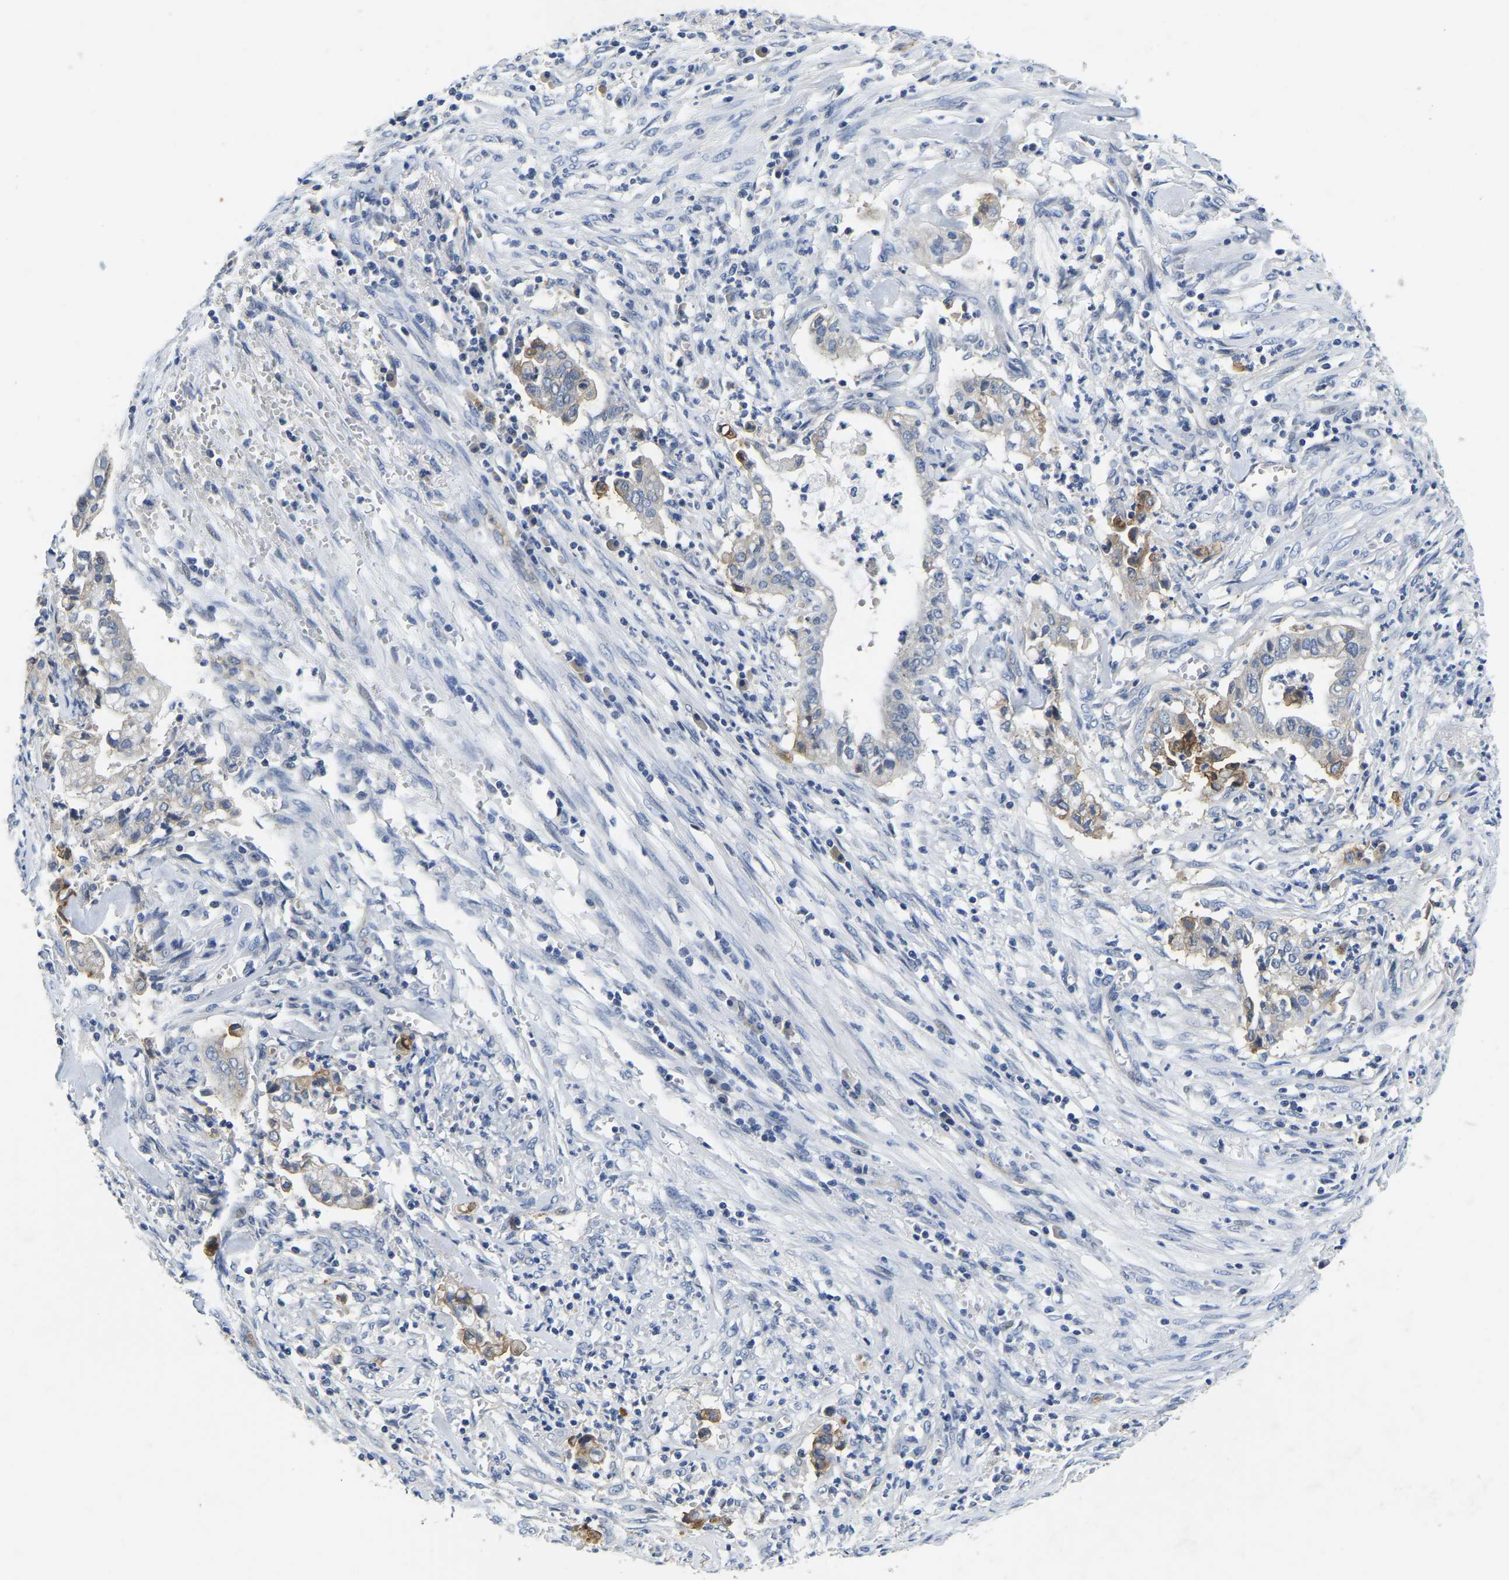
{"staining": {"intensity": "weak", "quantity": "<25%", "location": "cytoplasmic/membranous"}, "tissue": "cervical cancer", "cell_type": "Tumor cells", "image_type": "cancer", "snomed": [{"axis": "morphology", "description": "Adenocarcinoma, NOS"}, {"axis": "topography", "description": "Cervix"}], "caption": "IHC image of neoplastic tissue: human cervical adenocarcinoma stained with DAB (3,3'-diaminobenzidine) reveals no significant protein staining in tumor cells.", "gene": "ITGA2", "patient": {"sex": "female", "age": 44}}